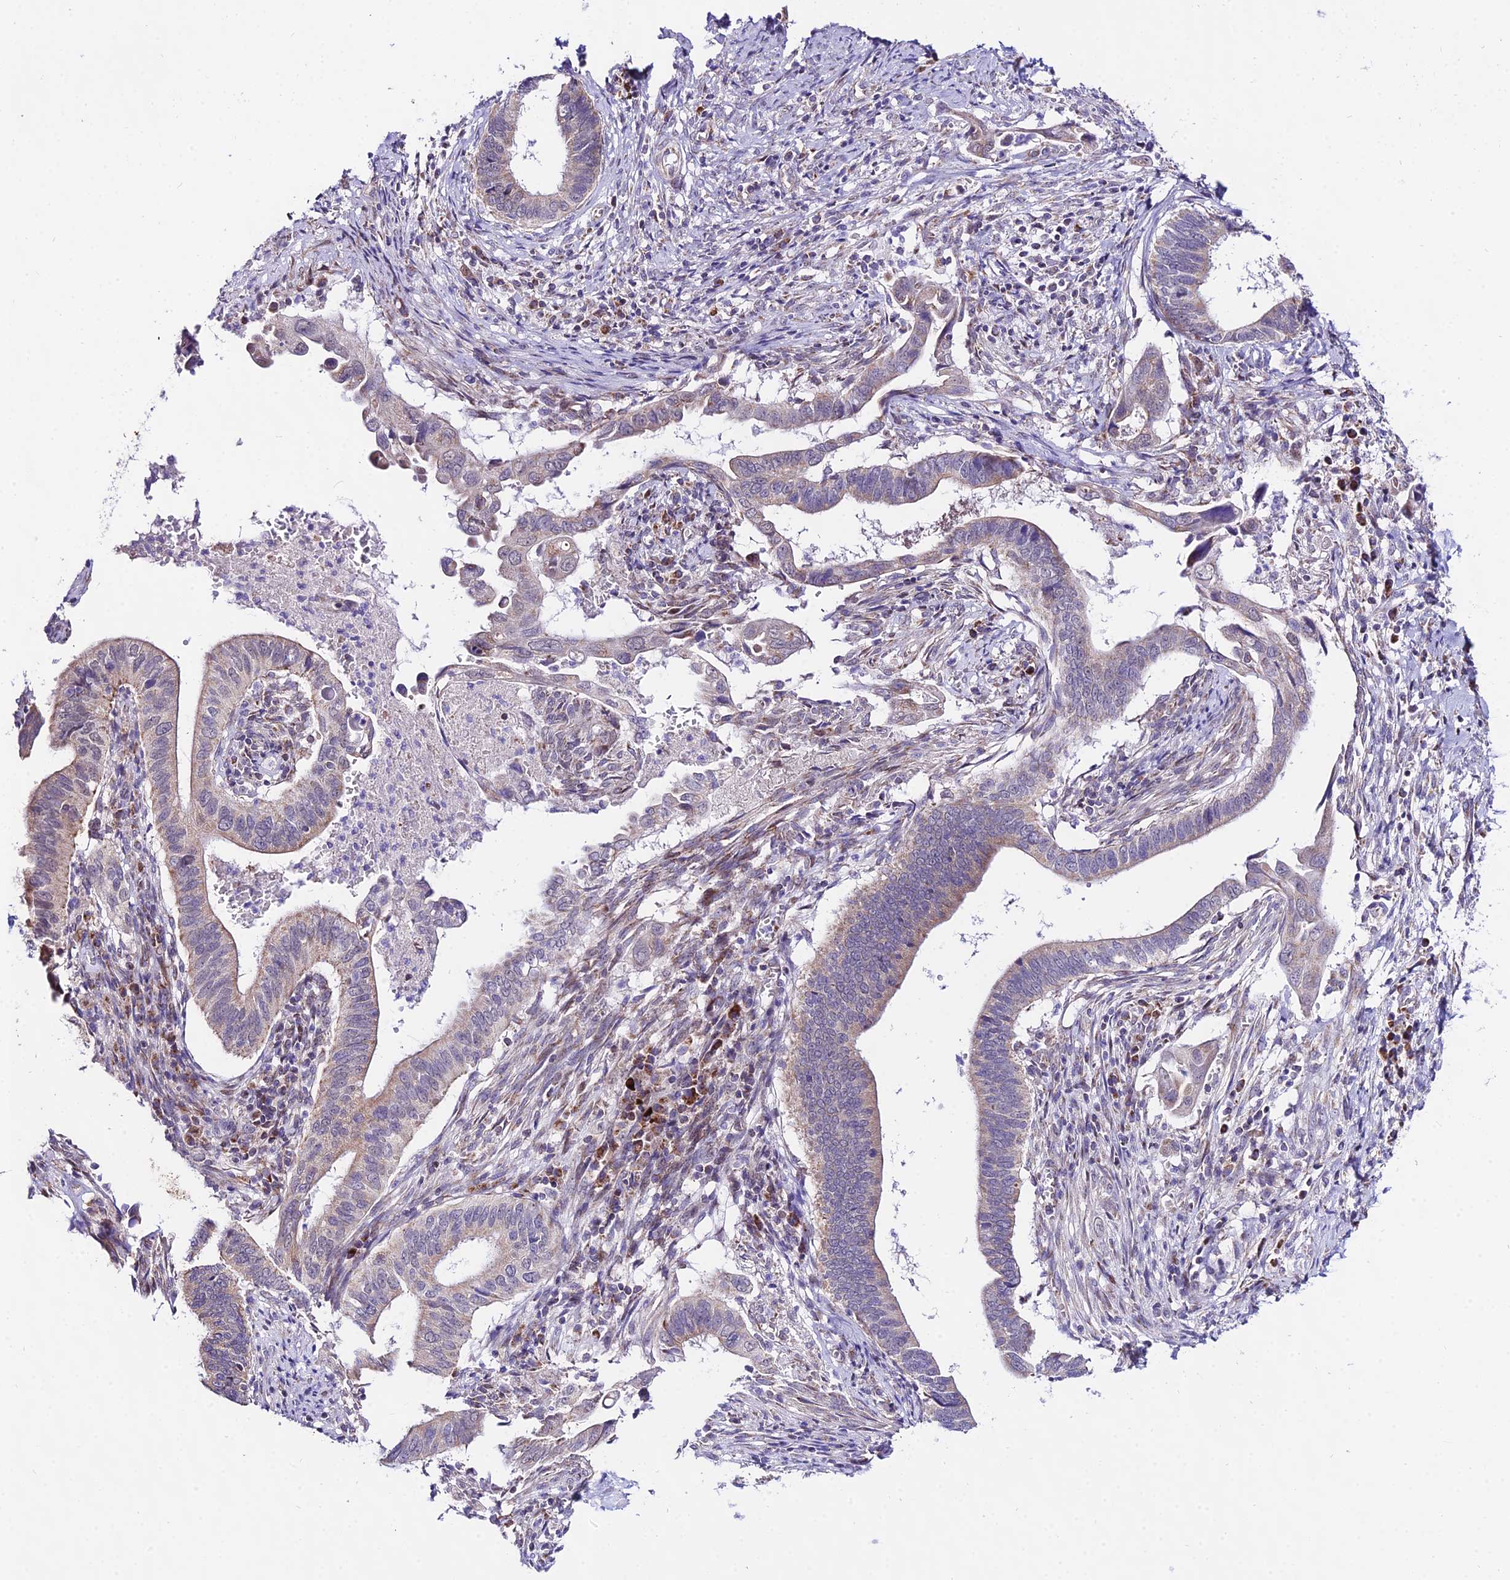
{"staining": {"intensity": "weak", "quantity": "<25%", "location": "cytoplasmic/membranous"}, "tissue": "cervical cancer", "cell_type": "Tumor cells", "image_type": "cancer", "snomed": [{"axis": "morphology", "description": "Adenocarcinoma, NOS"}, {"axis": "topography", "description": "Cervix"}], "caption": "This is an immunohistochemistry histopathology image of human cervical adenocarcinoma. There is no expression in tumor cells.", "gene": "ATP5PB", "patient": {"sex": "female", "age": 42}}